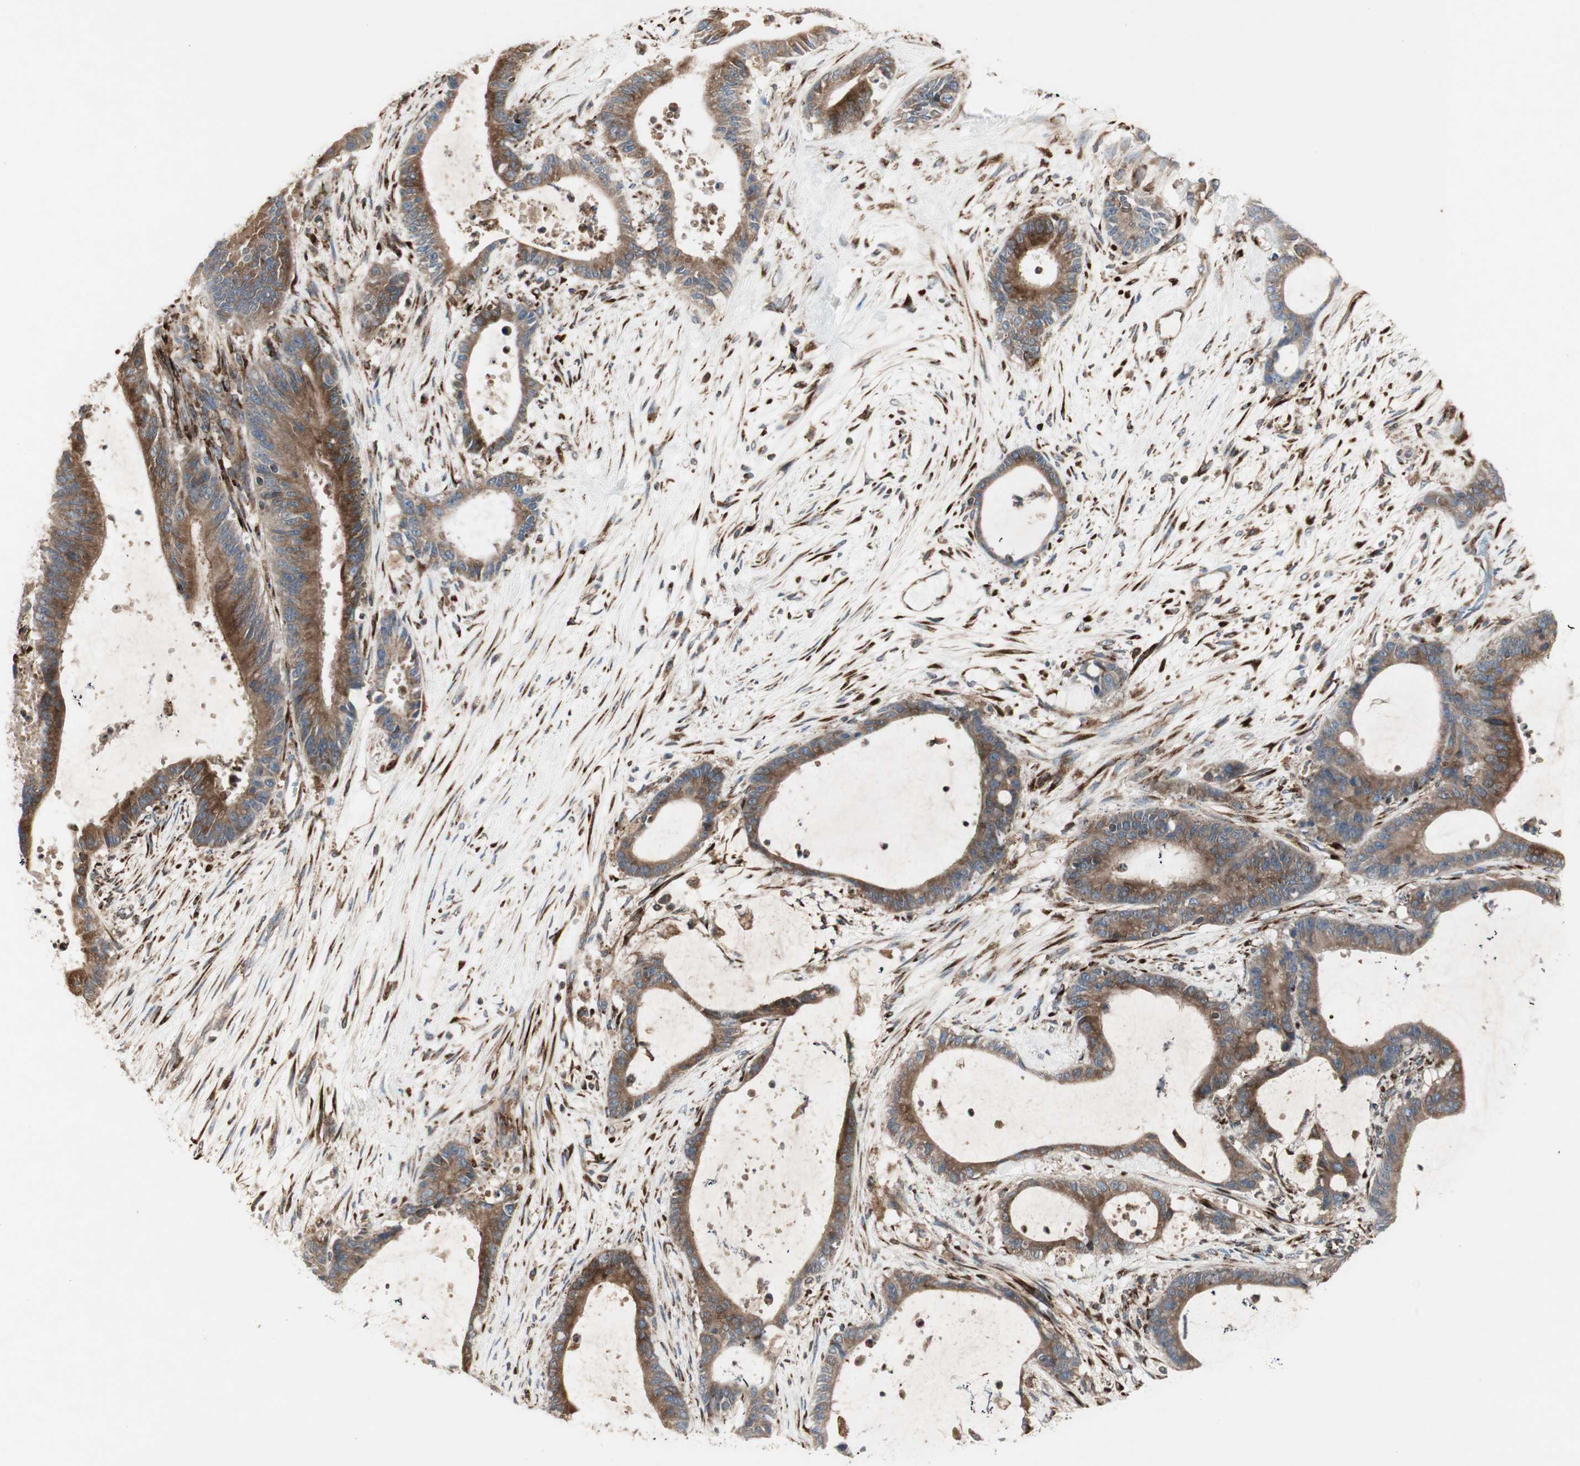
{"staining": {"intensity": "moderate", "quantity": ">75%", "location": "cytoplasmic/membranous"}, "tissue": "liver cancer", "cell_type": "Tumor cells", "image_type": "cancer", "snomed": [{"axis": "morphology", "description": "Cholangiocarcinoma"}, {"axis": "topography", "description": "Liver"}], "caption": "The photomicrograph reveals immunohistochemical staining of liver cancer (cholangiocarcinoma). There is moderate cytoplasmic/membranous staining is seen in approximately >75% of tumor cells.", "gene": "H6PD", "patient": {"sex": "female", "age": 73}}